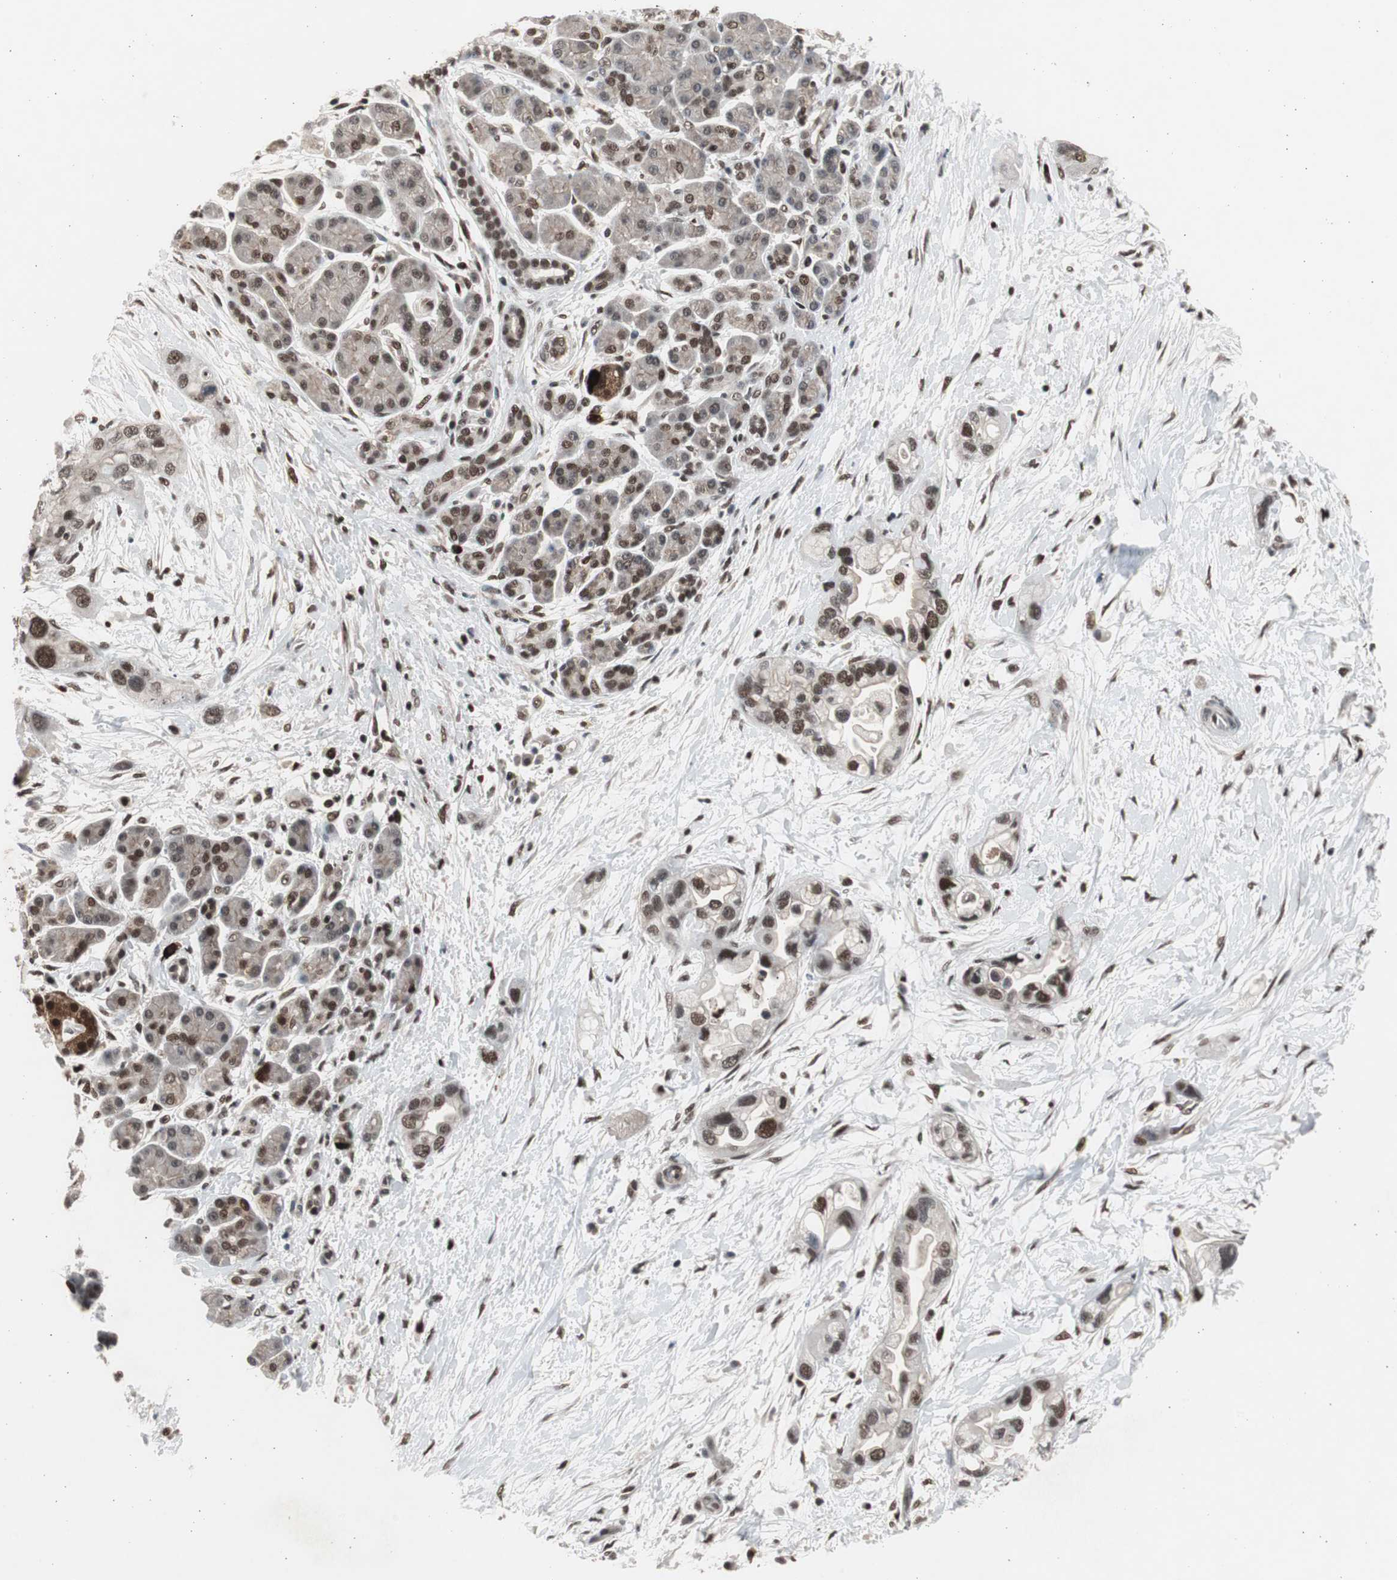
{"staining": {"intensity": "strong", "quantity": ">75%", "location": "nuclear"}, "tissue": "pancreatic cancer", "cell_type": "Tumor cells", "image_type": "cancer", "snomed": [{"axis": "morphology", "description": "Adenocarcinoma, NOS"}, {"axis": "topography", "description": "Pancreas"}], "caption": "IHC image of human adenocarcinoma (pancreatic) stained for a protein (brown), which exhibits high levels of strong nuclear staining in about >75% of tumor cells.", "gene": "RPA1", "patient": {"sex": "female", "age": 77}}